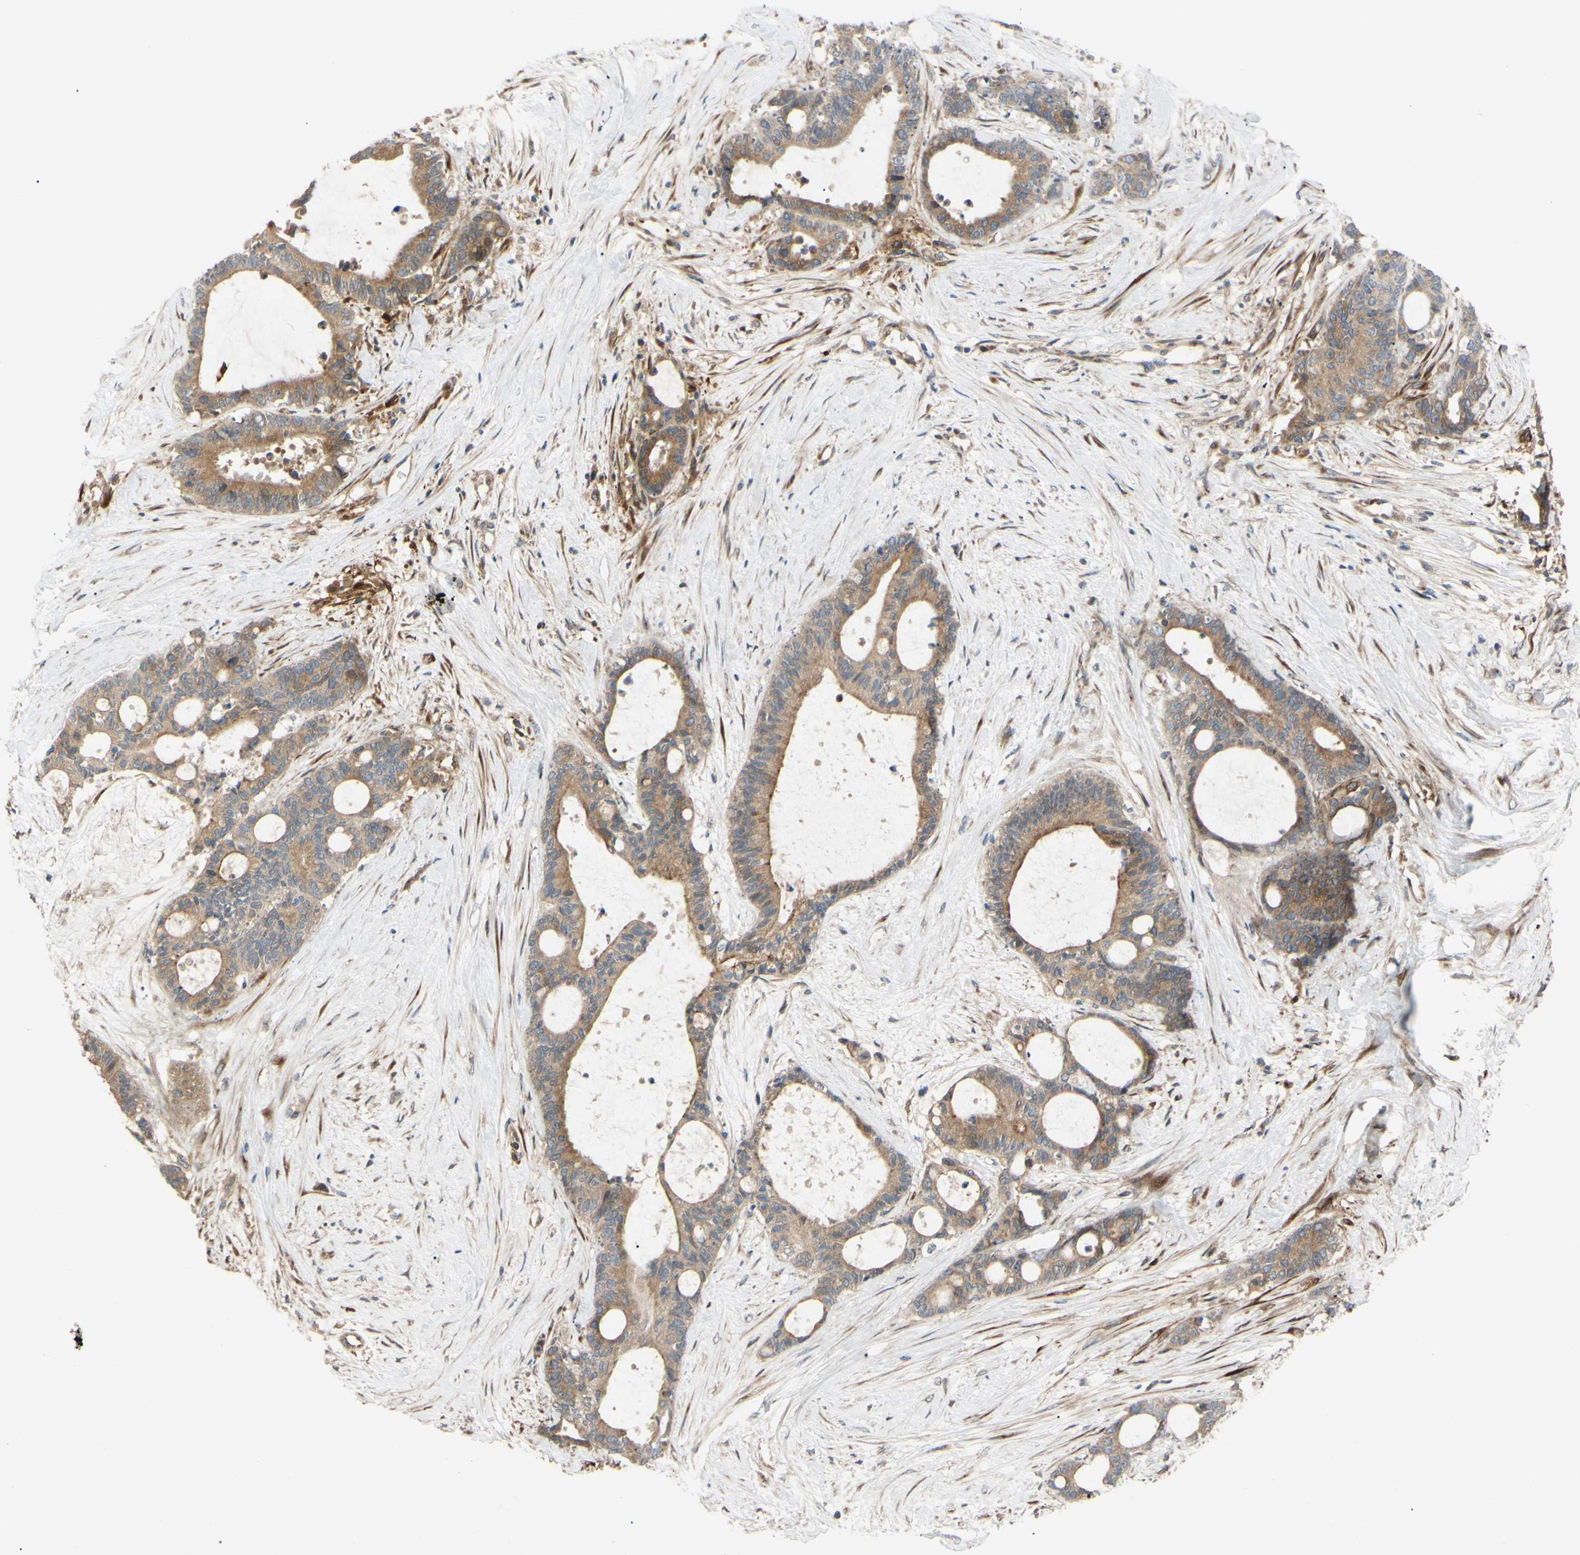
{"staining": {"intensity": "moderate", "quantity": ">75%", "location": "cytoplasmic/membranous"}, "tissue": "liver cancer", "cell_type": "Tumor cells", "image_type": "cancer", "snomed": [{"axis": "morphology", "description": "Cholangiocarcinoma"}, {"axis": "topography", "description": "Liver"}], "caption": "Protein staining reveals moderate cytoplasmic/membranous staining in about >75% of tumor cells in liver cancer. (DAB (3,3'-diaminobenzidine) IHC, brown staining for protein, blue staining for nuclei).", "gene": "SPTLC1", "patient": {"sex": "female", "age": 73}}